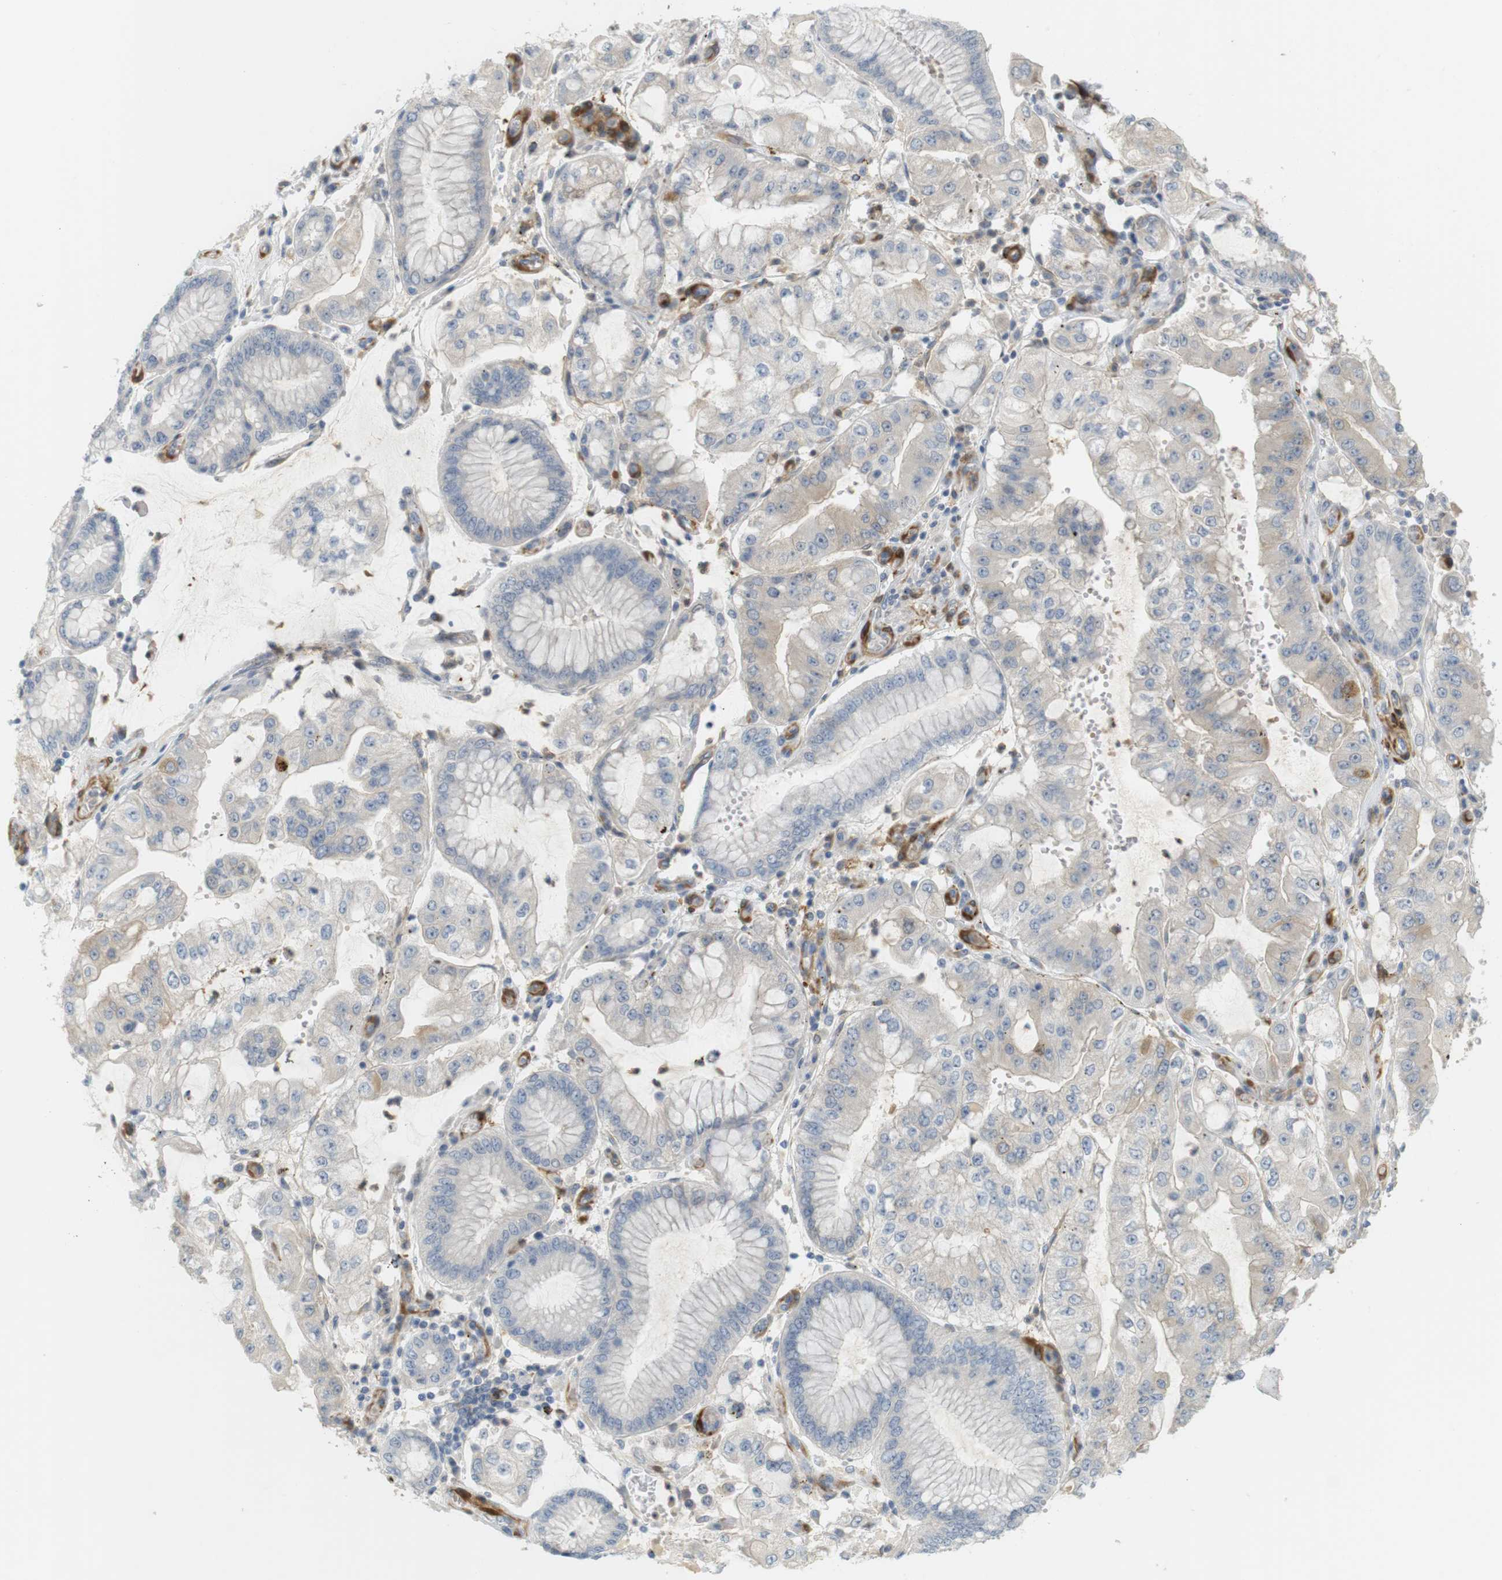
{"staining": {"intensity": "weak", "quantity": "<25%", "location": "cytoplasmic/membranous"}, "tissue": "stomach cancer", "cell_type": "Tumor cells", "image_type": "cancer", "snomed": [{"axis": "morphology", "description": "Adenocarcinoma, NOS"}, {"axis": "topography", "description": "Stomach"}], "caption": "IHC of human stomach adenocarcinoma demonstrates no positivity in tumor cells.", "gene": "PDE3A", "patient": {"sex": "male", "age": 76}}